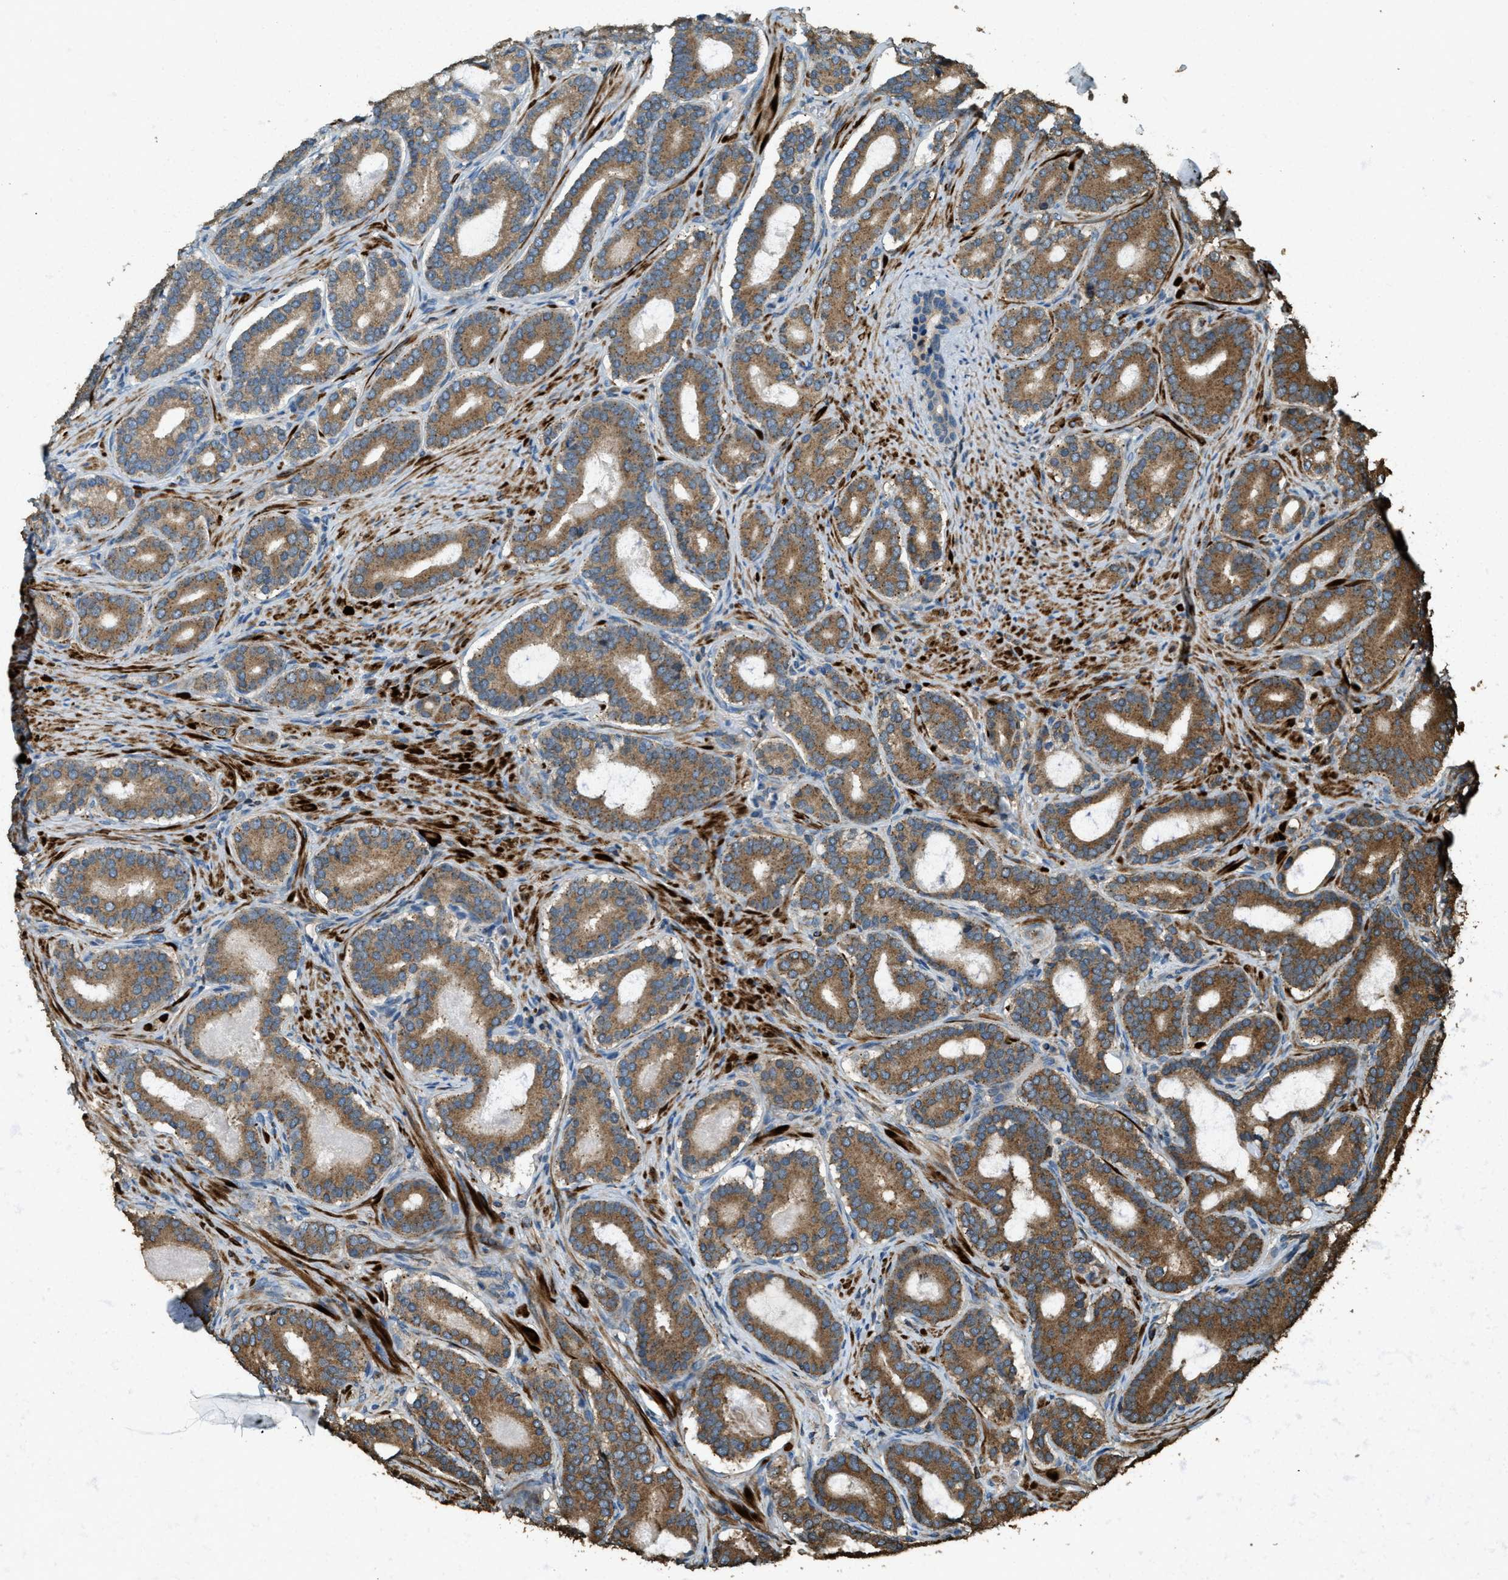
{"staining": {"intensity": "moderate", "quantity": ">75%", "location": "cytoplasmic/membranous"}, "tissue": "prostate cancer", "cell_type": "Tumor cells", "image_type": "cancer", "snomed": [{"axis": "morphology", "description": "Adenocarcinoma, High grade"}, {"axis": "topography", "description": "Prostate"}], "caption": "Immunohistochemistry photomicrograph of neoplastic tissue: human high-grade adenocarcinoma (prostate) stained using IHC shows medium levels of moderate protein expression localized specifically in the cytoplasmic/membranous of tumor cells, appearing as a cytoplasmic/membranous brown color.", "gene": "ERGIC1", "patient": {"sex": "male", "age": 60}}